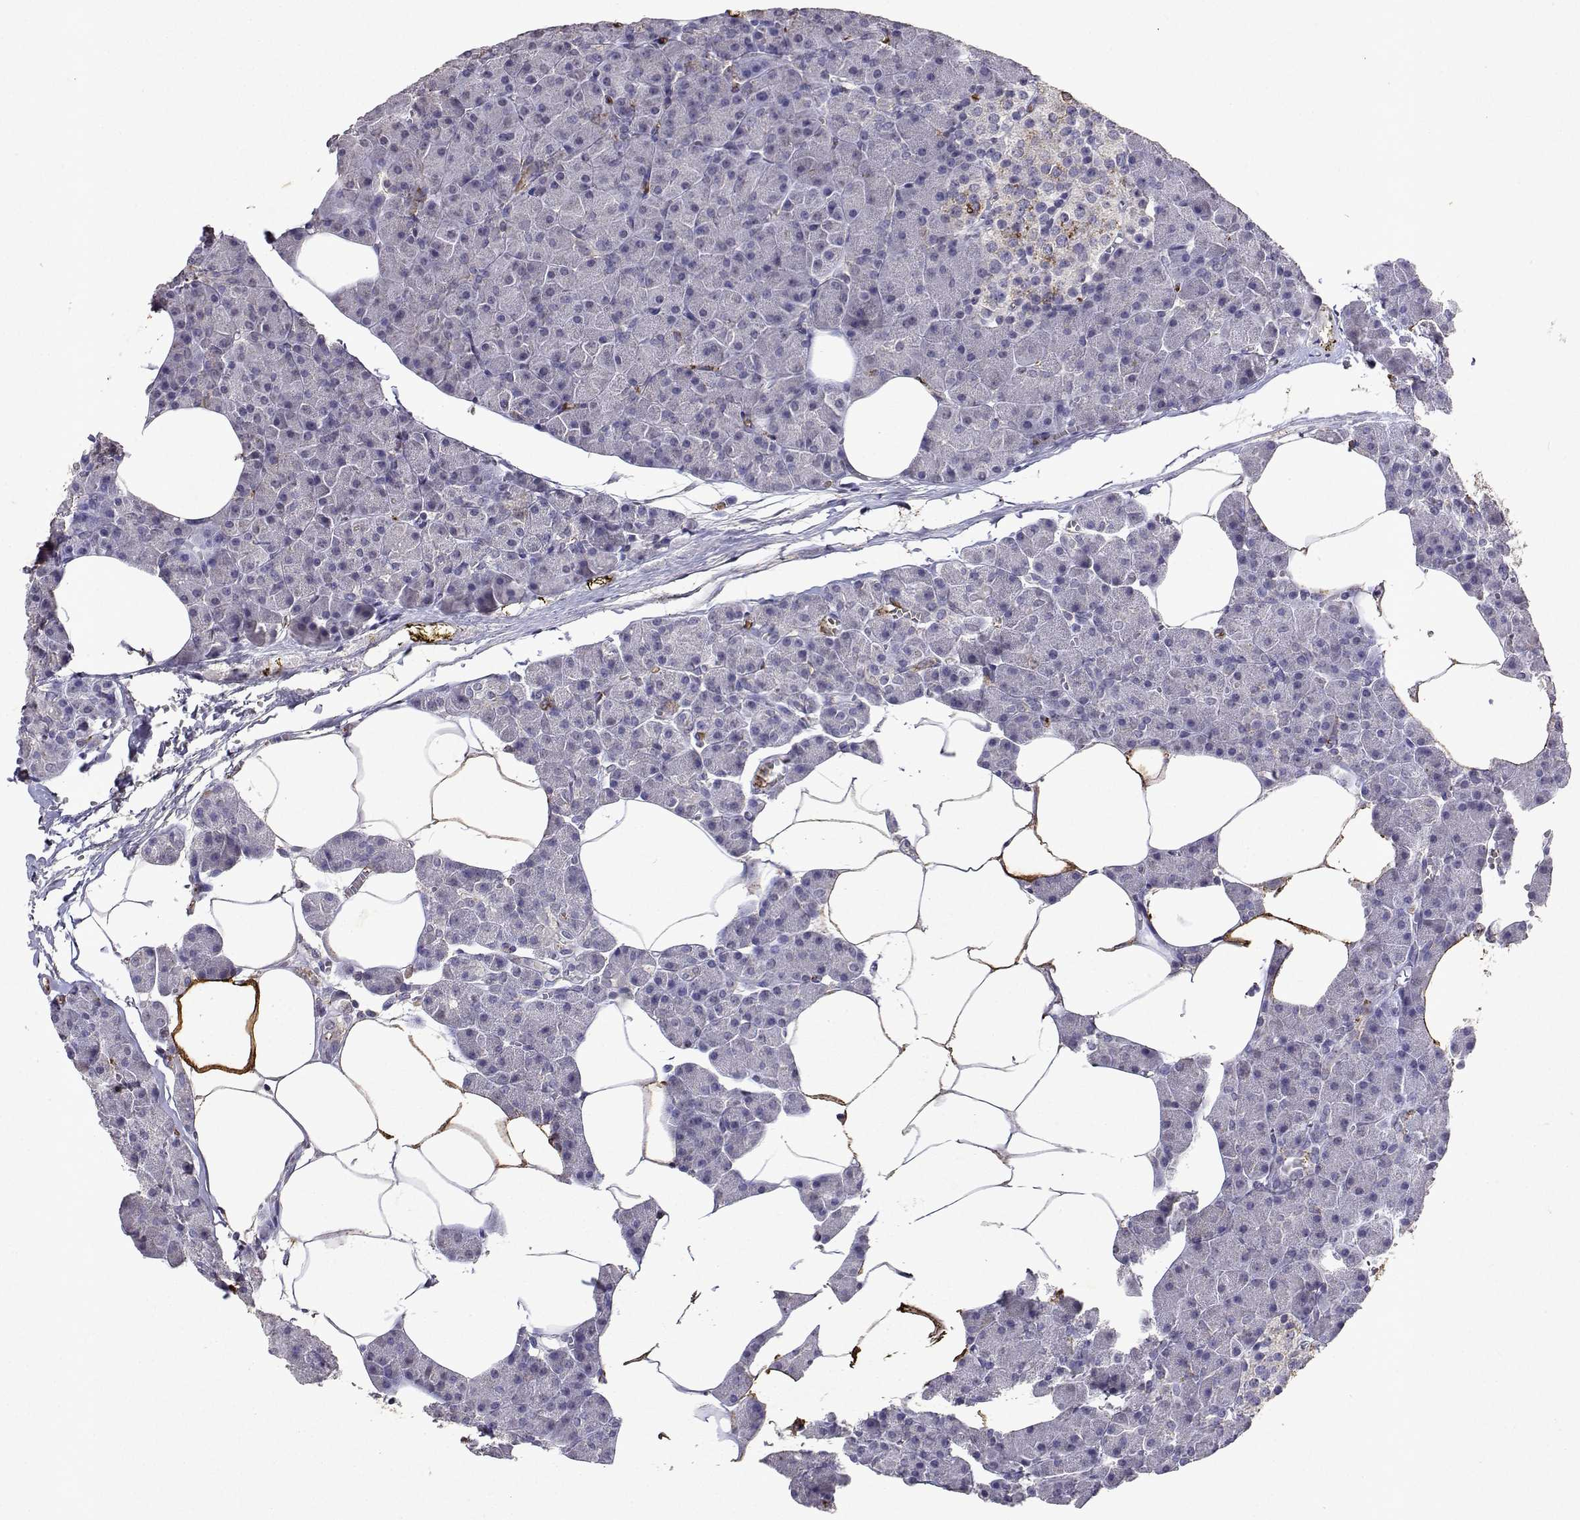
{"staining": {"intensity": "weak", "quantity": "<25%", "location": "cytoplasmic/membranous"}, "tissue": "pancreas", "cell_type": "Exocrine glandular cells", "image_type": "normal", "snomed": [{"axis": "morphology", "description": "Normal tissue, NOS"}, {"axis": "topography", "description": "Pancreas"}], "caption": "The histopathology image displays no significant positivity in exocrine glandular cells of pancreas.", "gene": "DUSP28", "patient": {"sex": "female", "age": 45}}